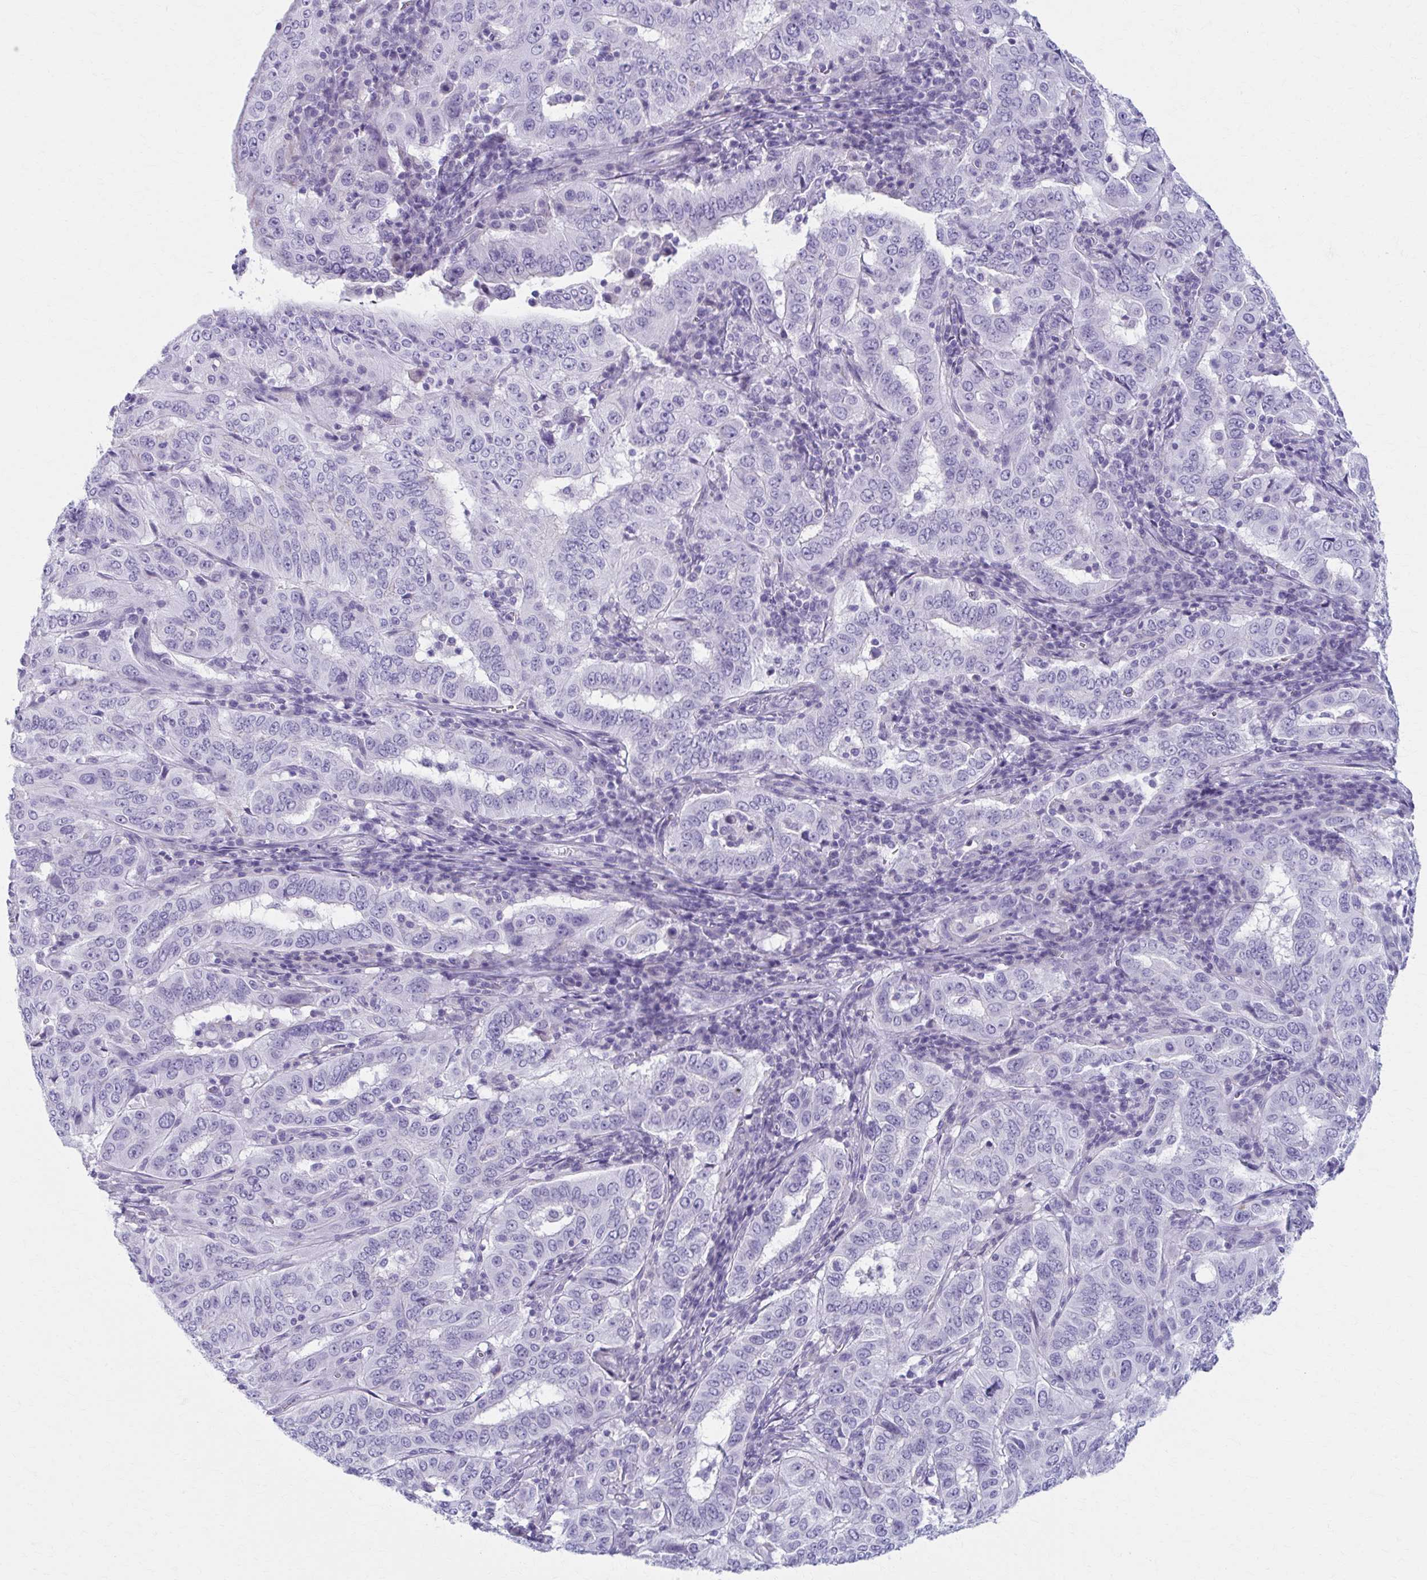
{"staining": {"intensity": "negative", "quantity": "none", "location": "none"}, "tissue": "pancreatic cancer", "cell_type": "Tumor cells", "image_type": "cancer", "snomed": [{"axis": "morphology", "description": "Adenocarcinoma, NOS"}, {"axis": "topography", "description": "Pancreas"}], "caption": "DAB (3,3'-diaminobenzidine) immunohistochemical staining of pancreatic cancer (adenocarcinoma) exhibits no significant expression in tumor cells. (Stains: DAB immunohistochemistry (IHC) with hematoxylin counter stain, Microscopy: brightfield microscopy at high magnification).", "gene": "MPLKIP", "patient": {"sex": "male", "age": 63}}